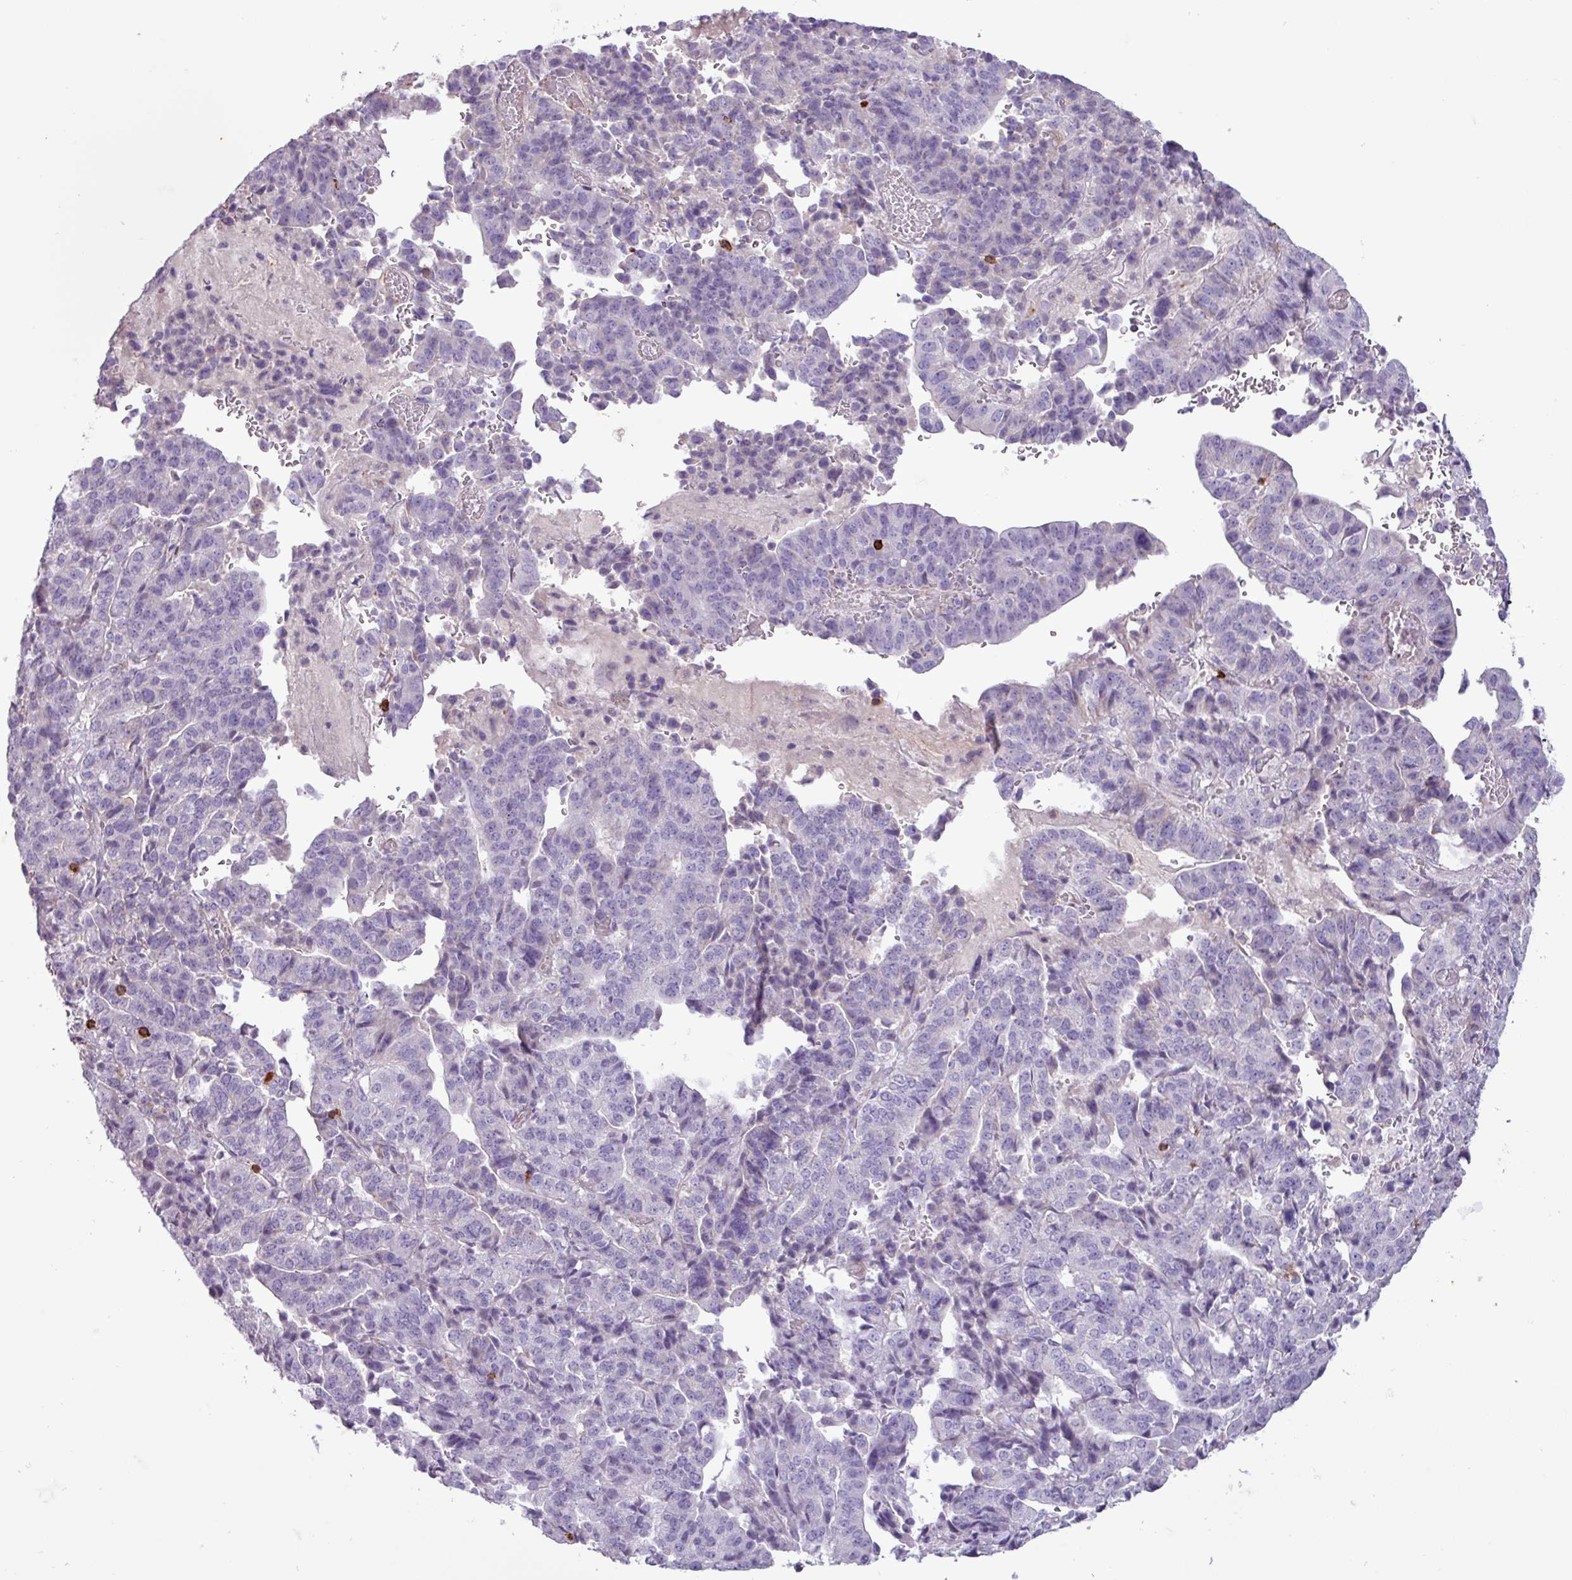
{"staining": {"intensity": "weak", "quantity": "<25%", "location": "cytoplasmic/membranous"}, "tissue": "stomach cancer", "cell_type": "Tumor cells", "image_type": "cancer", "snomed": [{"axis": "morphology", "description": "Adenocarcinoma, NOS"}, {"axis": "topography", "description": "Stomach"}], "caption": "This is an immunohistochemistry (IHC) histopathology image of adenocarcinoma (stomach). There is no expression in tumor cells.", "gene": "CD8A", "patient": {"sex": "male", "age": 48}}